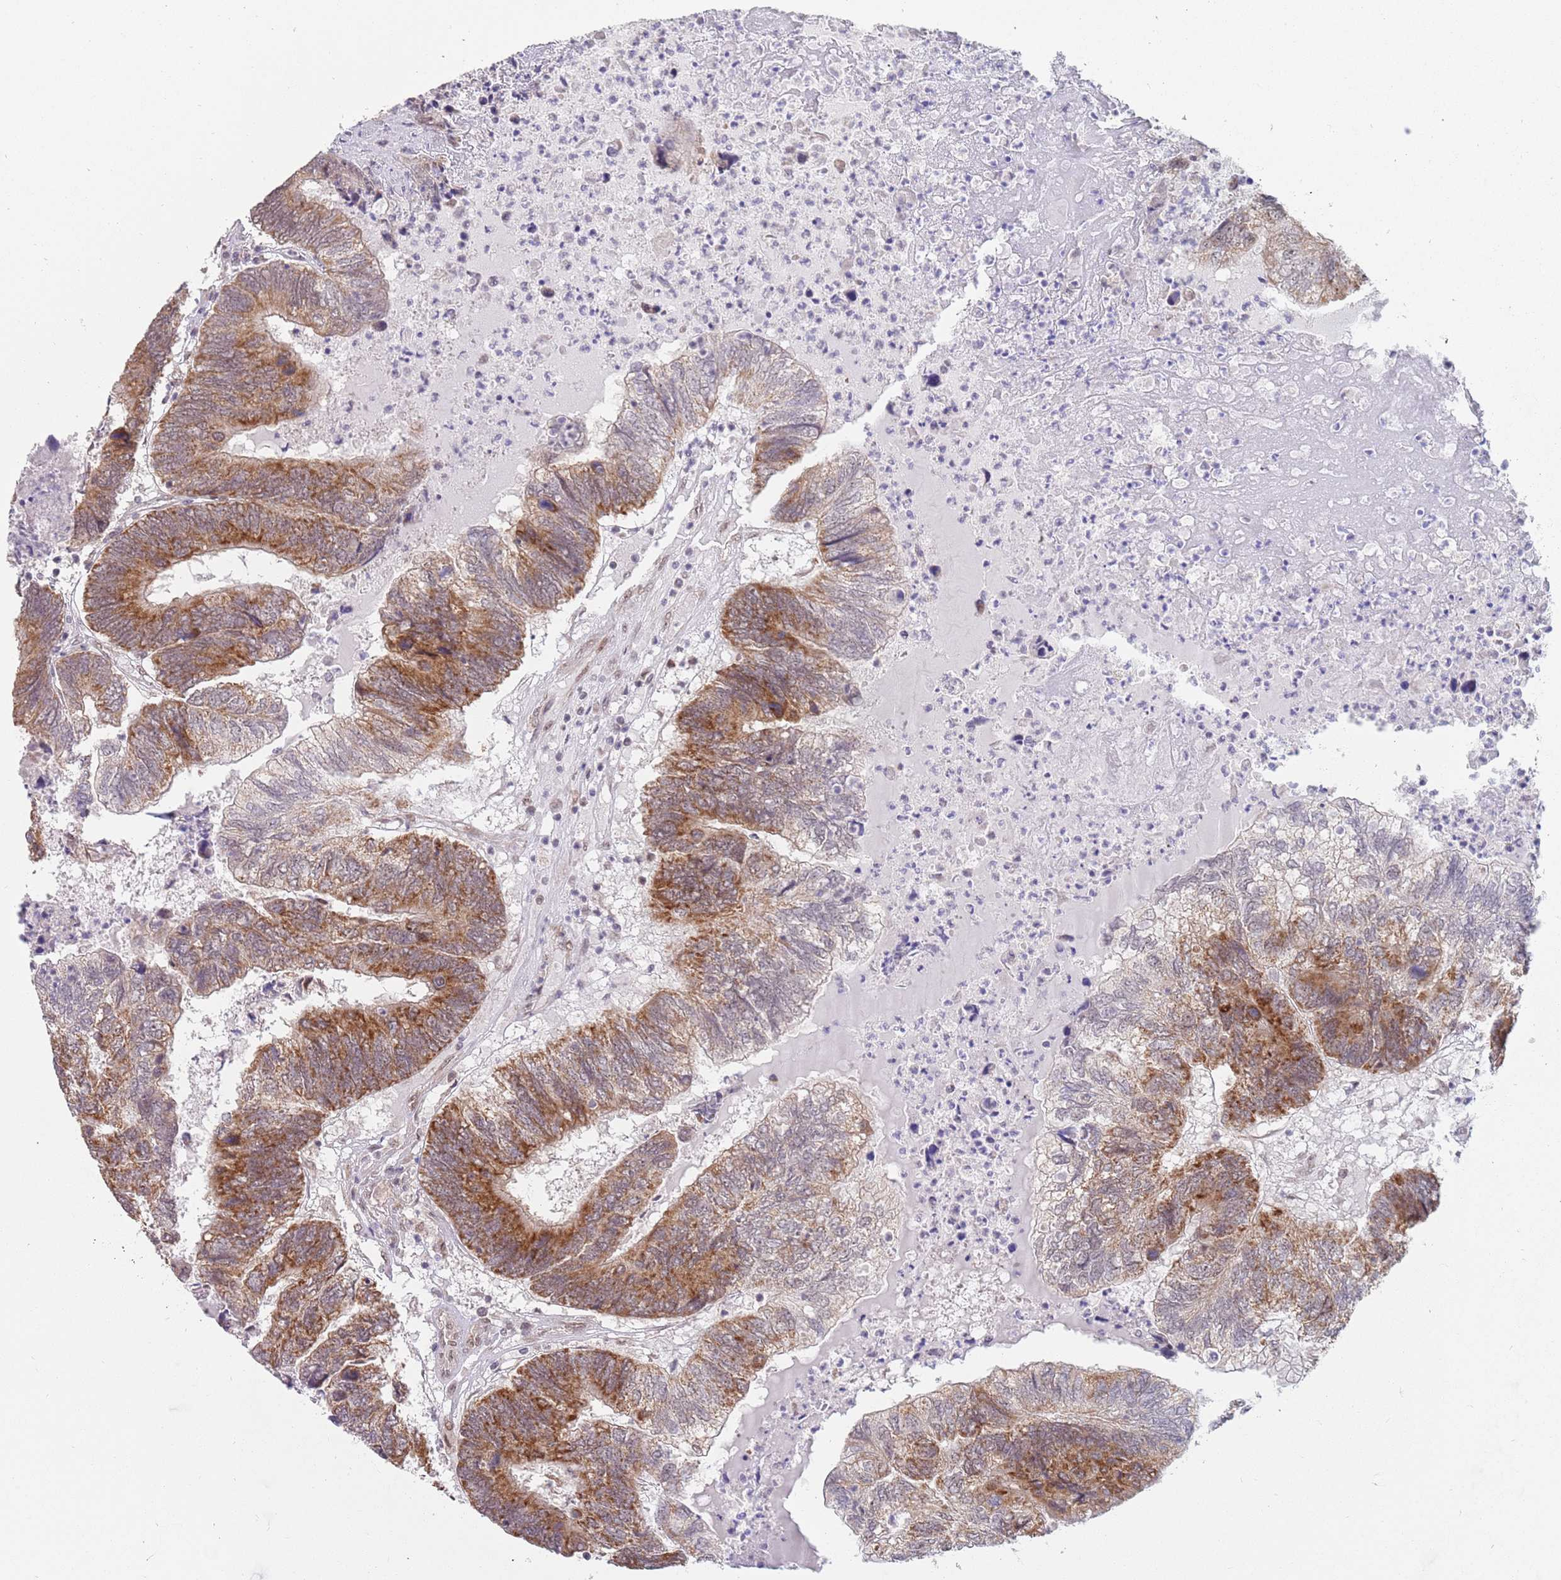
{"staining": {"intensity": "moderate", "quantity": ">75%", "location": "cytoplasmic/membranous"}, "tissue": "colorectal cancer", "cell_type": "Tumor cells", "image_type": "cancer", "snomed": [{"axis": "morphology", "description": "Adenocarcinoma, NOS"}, {"axis": "topography", "description": "Colon"}], "caption": "Colorectal adenocarcinoma tissue demonstrates moderate cytoplasmic/membranous expression in approximately >75% of tumor cells (DAB (3,3'-diaminobenzidine) IHC, brown staining for protein, blue staining for nuclei).", "gene": "UQCC3", "patient": {"sex": "female", "age": 67}}